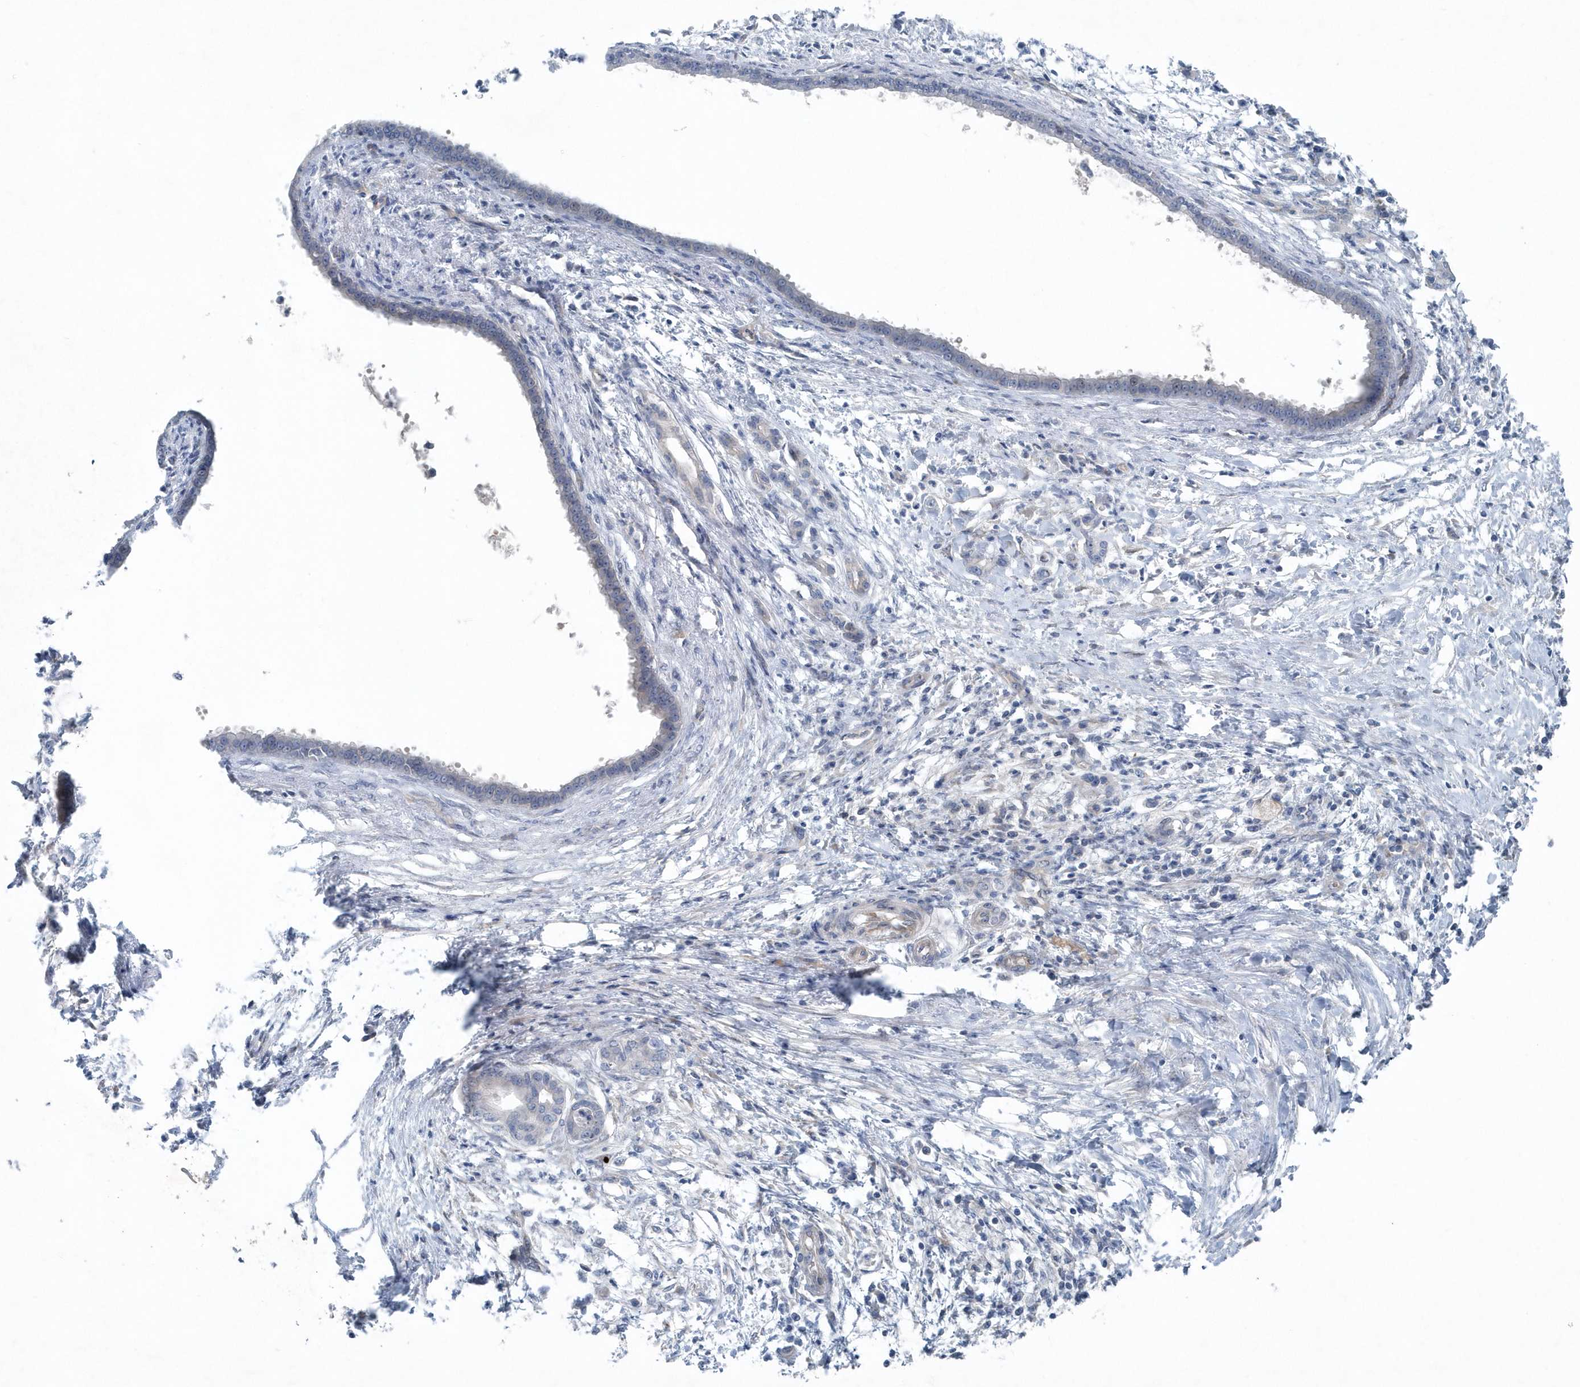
{"staining": {"intensity": "negative", "quantity": "none", "location": "none"}, "tissue": "pancreatic cancer", "cell_type": "Tumor cells", "image_type": "cancer", "snomed": [{"axis": "morphology", "description": "Adenocarcinoma, NOS"}, {"axis": "topography", "description": "Pancreas"}], "caption": "This is a histopathology image of immunohistochemistry (IHC) staining of pancreatic cancer, which shows no positivity in tumor cells. (Brightfield microscopy of DAB (3,3'-diaminobenzidine) immunohistochemistry at high magnification).", "gene": "MCC", "patient": {"sex": "female", "age": 55}}